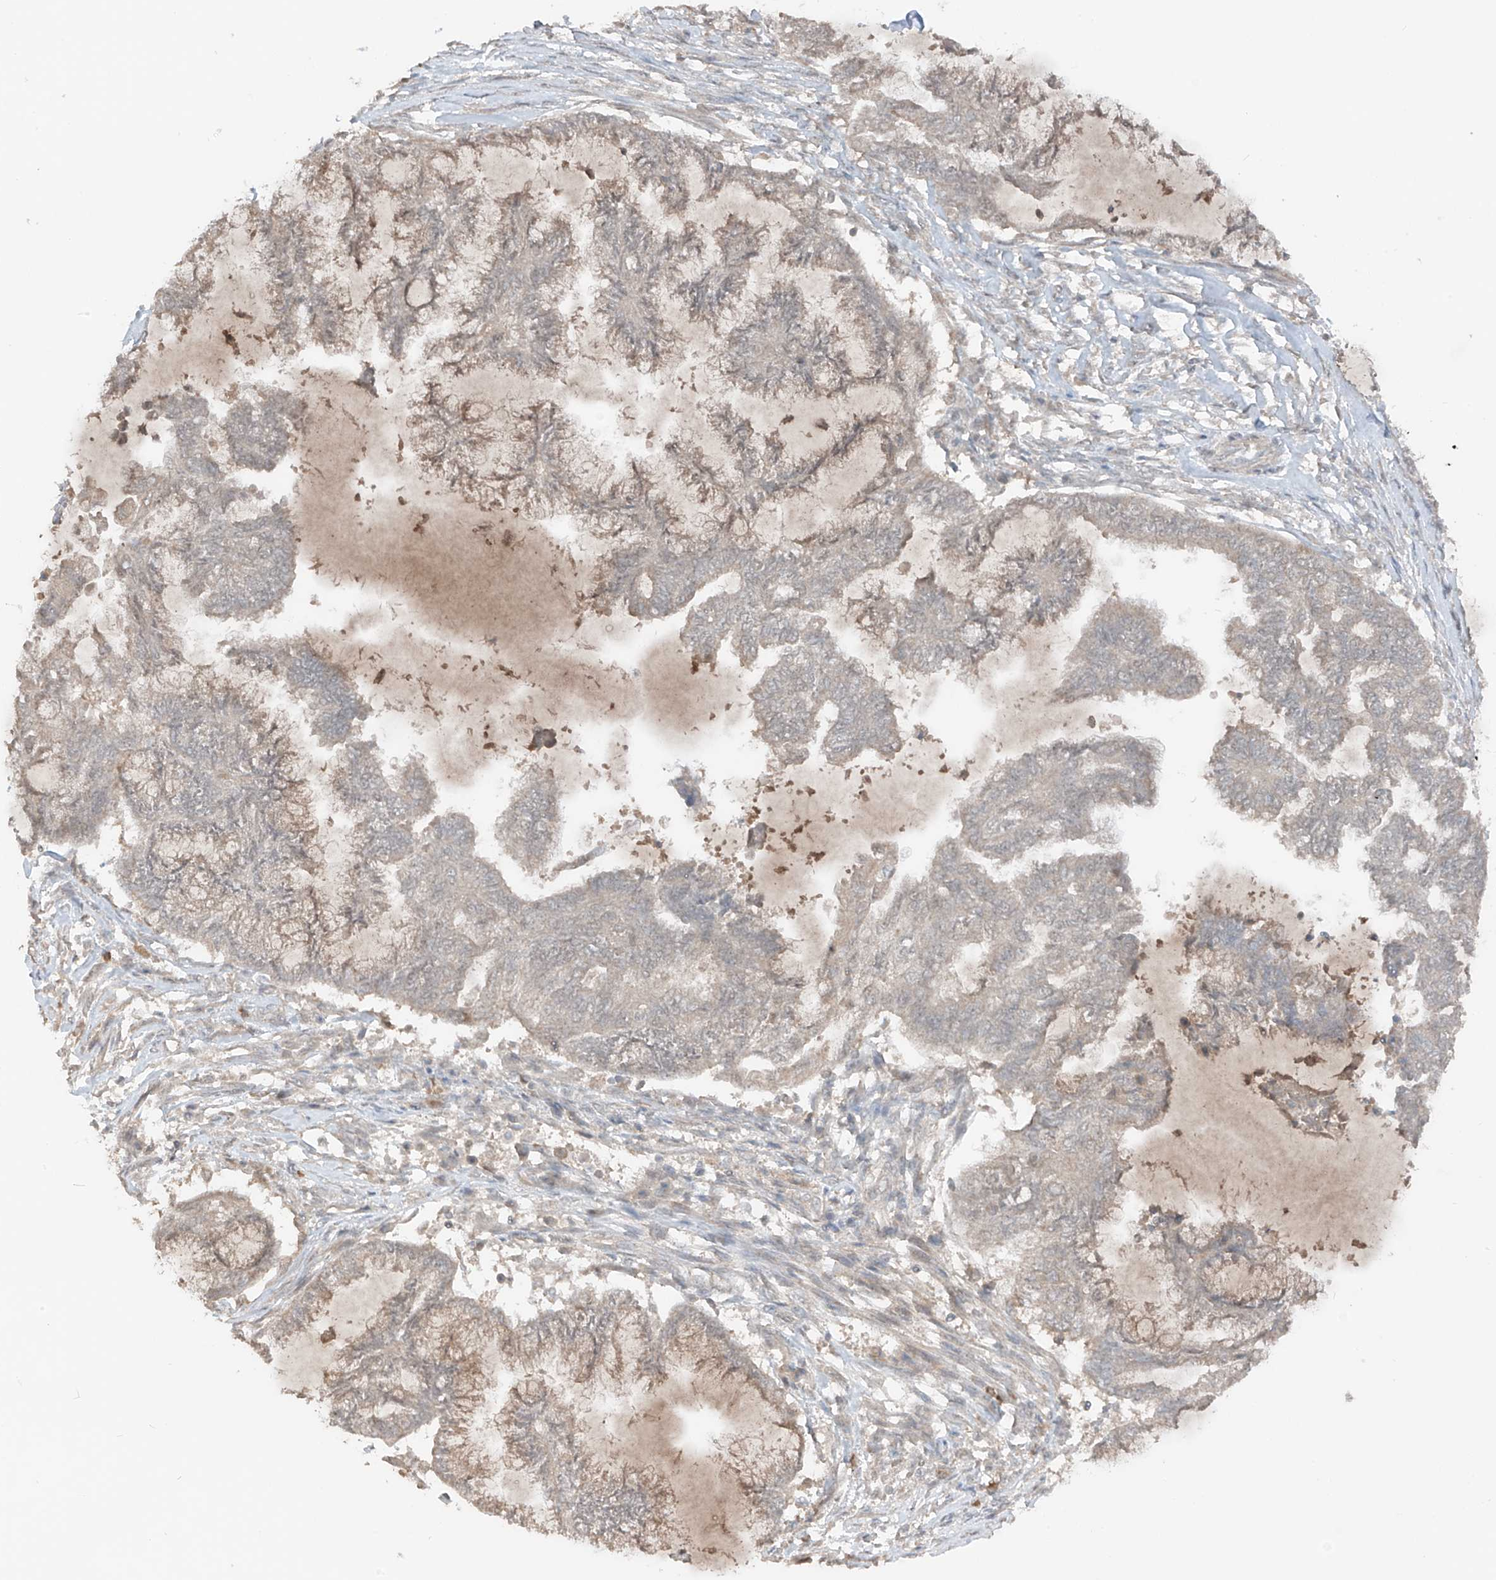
{"staining": {"intensity": "weak", "quantity": "<25%", "location": "cytoplasmic/membranous"}, "tissue": "endometrial cancer", "cell_type": "Tumor cells", "image_type": "cancer", "snomed": [{"axis": "morphology", "description": "Adenocarcinoma, NOS"}, {"axis": "topography", "description": "Endometrium"}], "caption": "Tumor cells show no significant protein positivity in endometrial cancer.", "gene": "COLGALT2", "patient": {"sex": "female", "age": 86}}